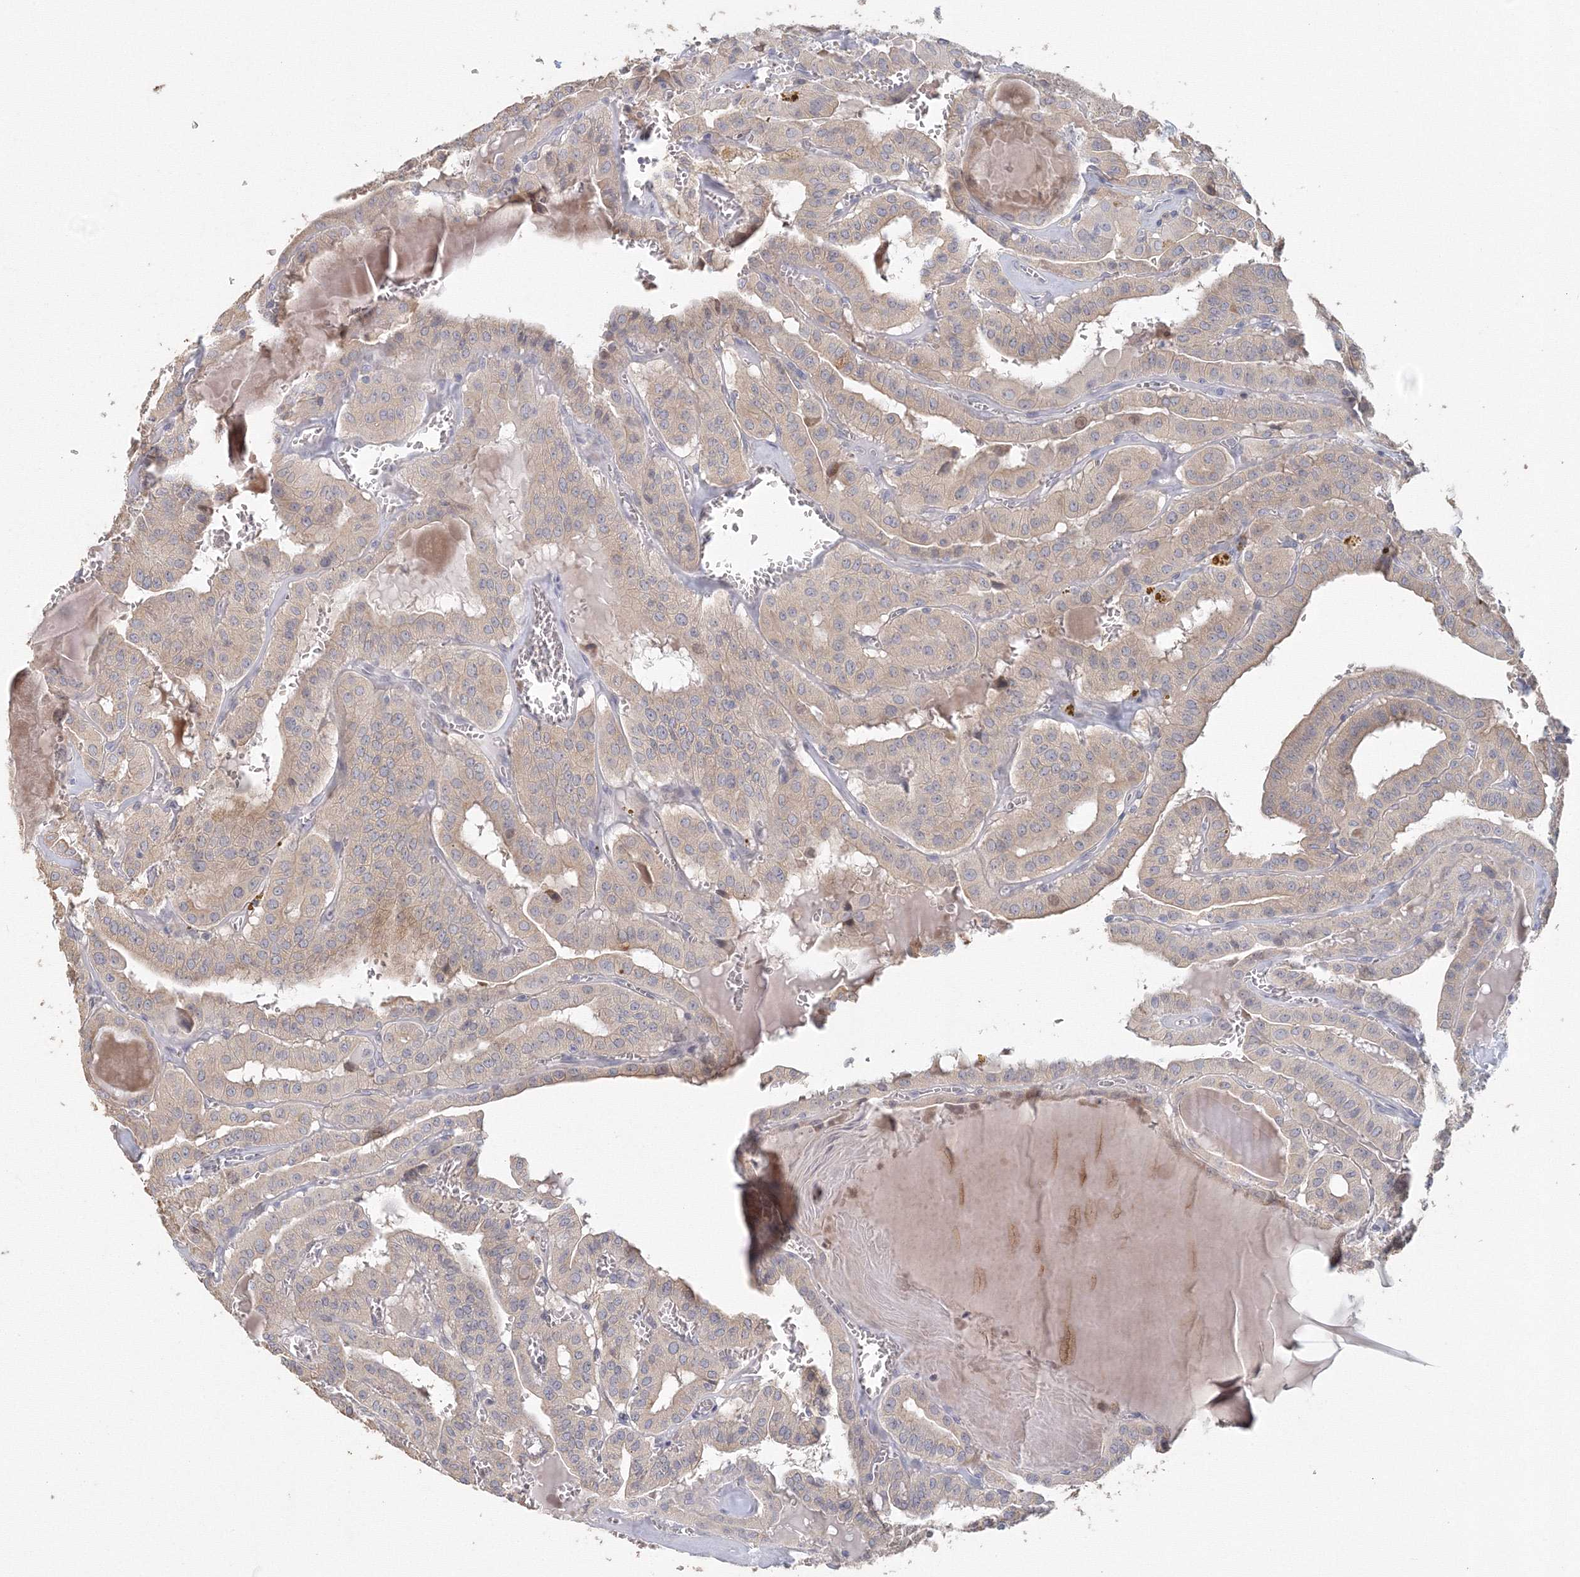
{"staining": {"intensity": "weak", "quantity": "<25%", "location": "cytoplasmic/membranous"}, "tissue": "thyroid cancer", "cell_type": "Tumor cells", "image_type": "cancer", "snomed": [{"axis": "morphology", "description": "Papillary adenocarcinoma, NOS"}, {"axis": "topography", "description": "Thyroid gland"}], "caption": "Protein analysis of thyroid papillary adenocarcinoma demonstrates no significant positivity in tumor cells. Brightfield microscopy of immunohistochemistry stained with DAB (brown) and hematoxylin (blue), captured at high magnification.", "gene": "TACC2", "patient": {"sex": "male", "age": 52}}